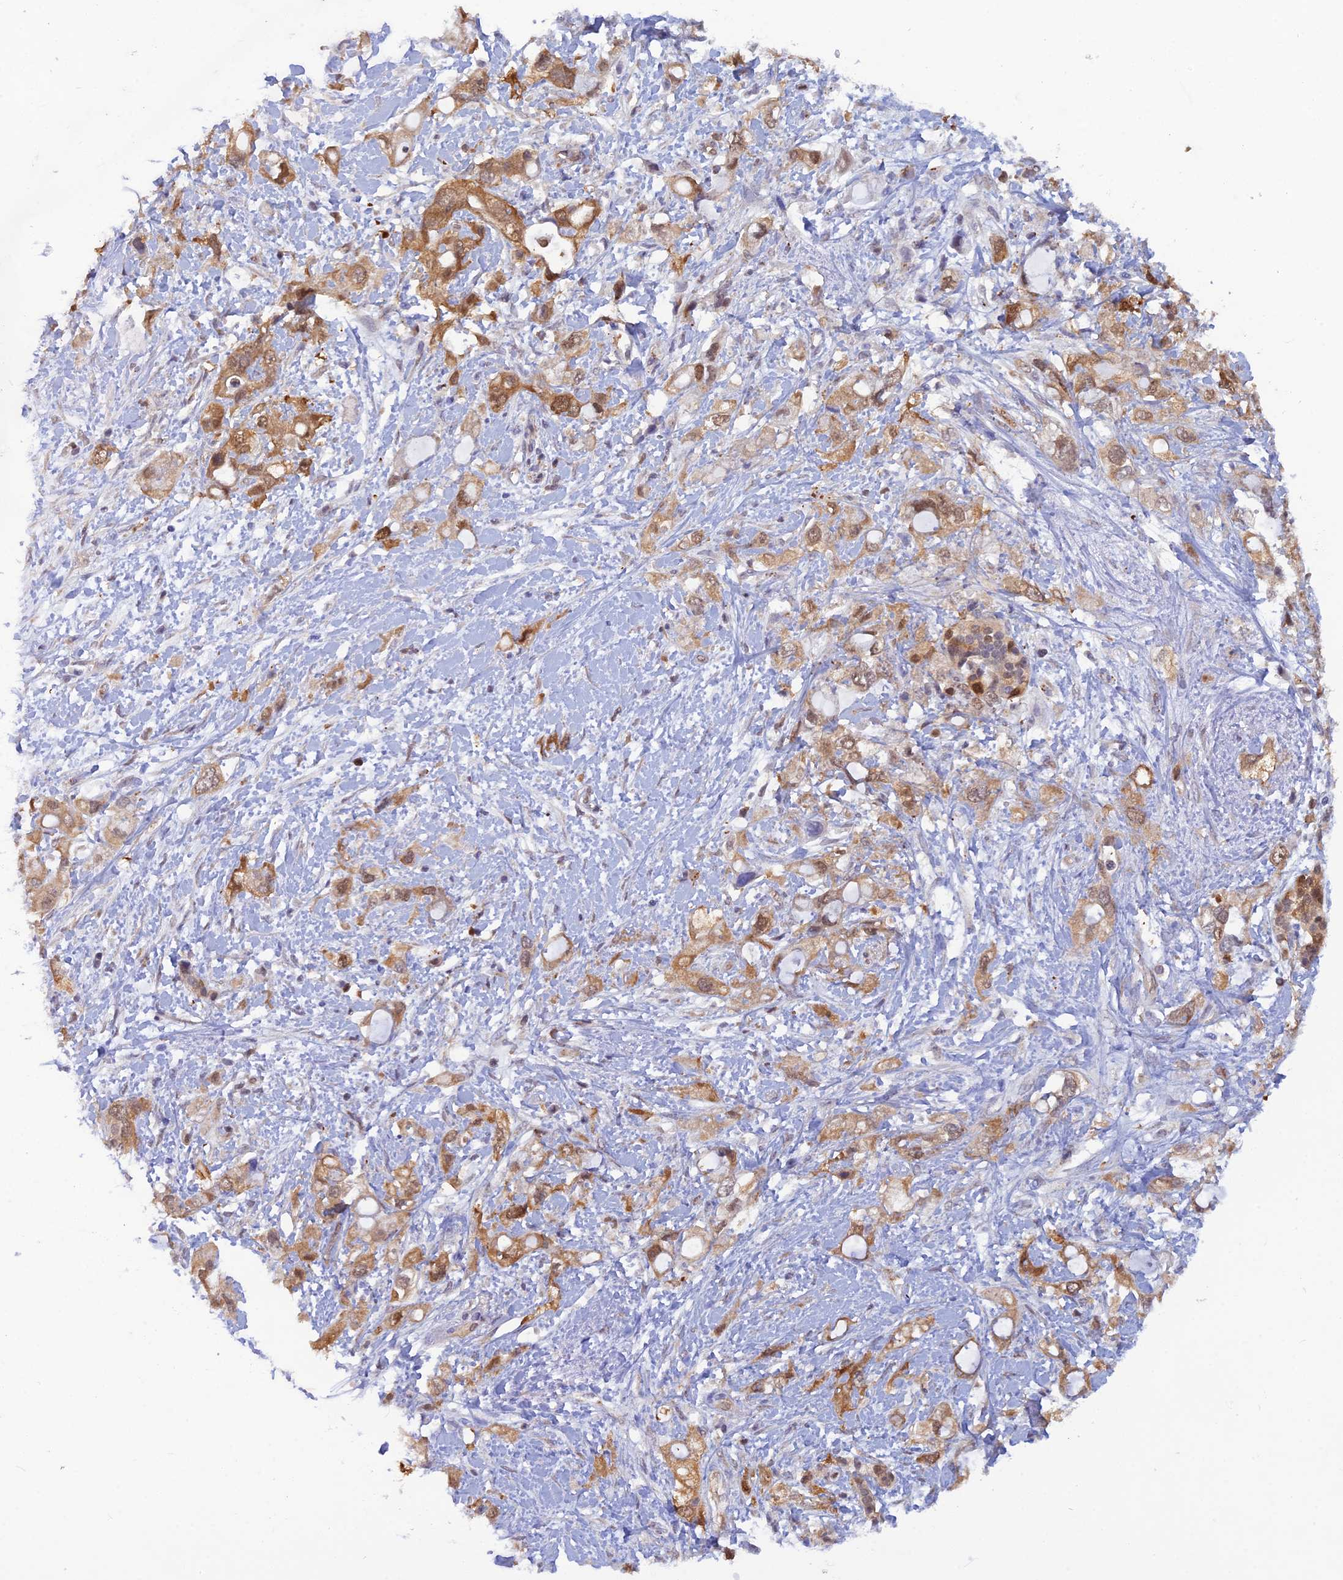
{"staining": {"intensity": "moderate", "quantity": ">75%", "location": "cytoplasmic/membranous,nuclear"}, "tissue": "pancreatic cancer", "cell_type": "Tumor cells", "image_type": "cancer", "snomed": [{"axis": "morphology", "description": "Adenocarcinoma, NOS"}, {"axis": "topography", "description": "Pancreas"}], "caption": "A high-resolution histopathology image shows immunohistochemistry staining of pancreatic adenocarcinoma, which exhibits moderate cytoplasmic/membranous and nuclear expression in approximately >75% of tumor cells.", "gene": "HINT1", "patient": {"sex": "female", "age": 56}}